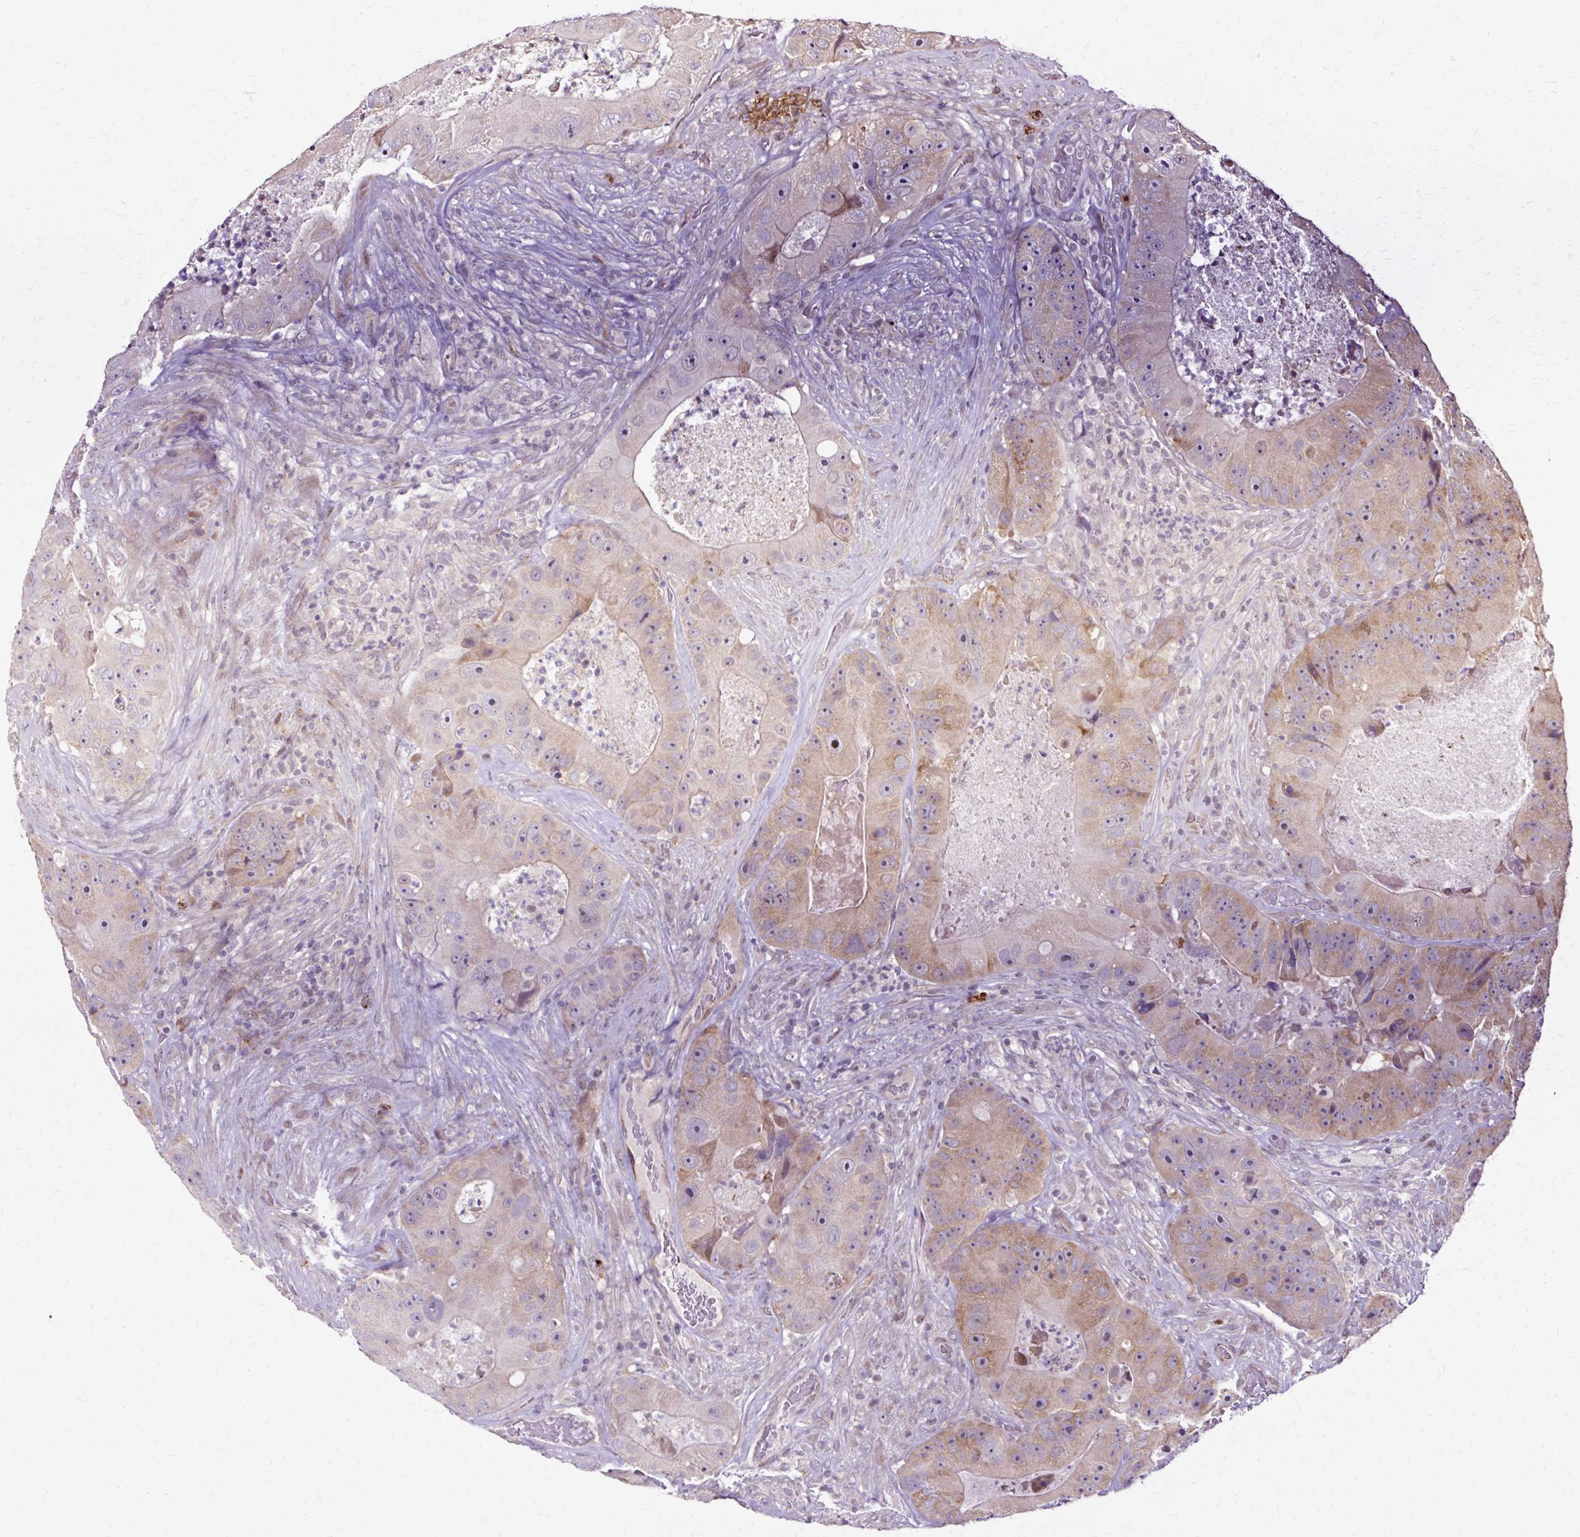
{"staining": {"intensity": "moderate", "quantity": "25%-75%", "location": "cytoplasmic/membranous"}, "tissue": "colorectal cancer", "cell_type": "Tumor cells", "image_type": "cancer", "snomed": [{"axis": "morphology", "description": "Adenocarcinoma, NOS"}, {"axis": "topography", "description": "Colon"}], "caption": "Colorectal cancer (adenocarcinoma) was stained to show a protein in brown. There is medium levels of moderate cytoplasmic/membranous staining in approximately 25%-75% of tumor cells.", "gene": "GEMIN2", "patient": {"sex": "female", "age": 86}}